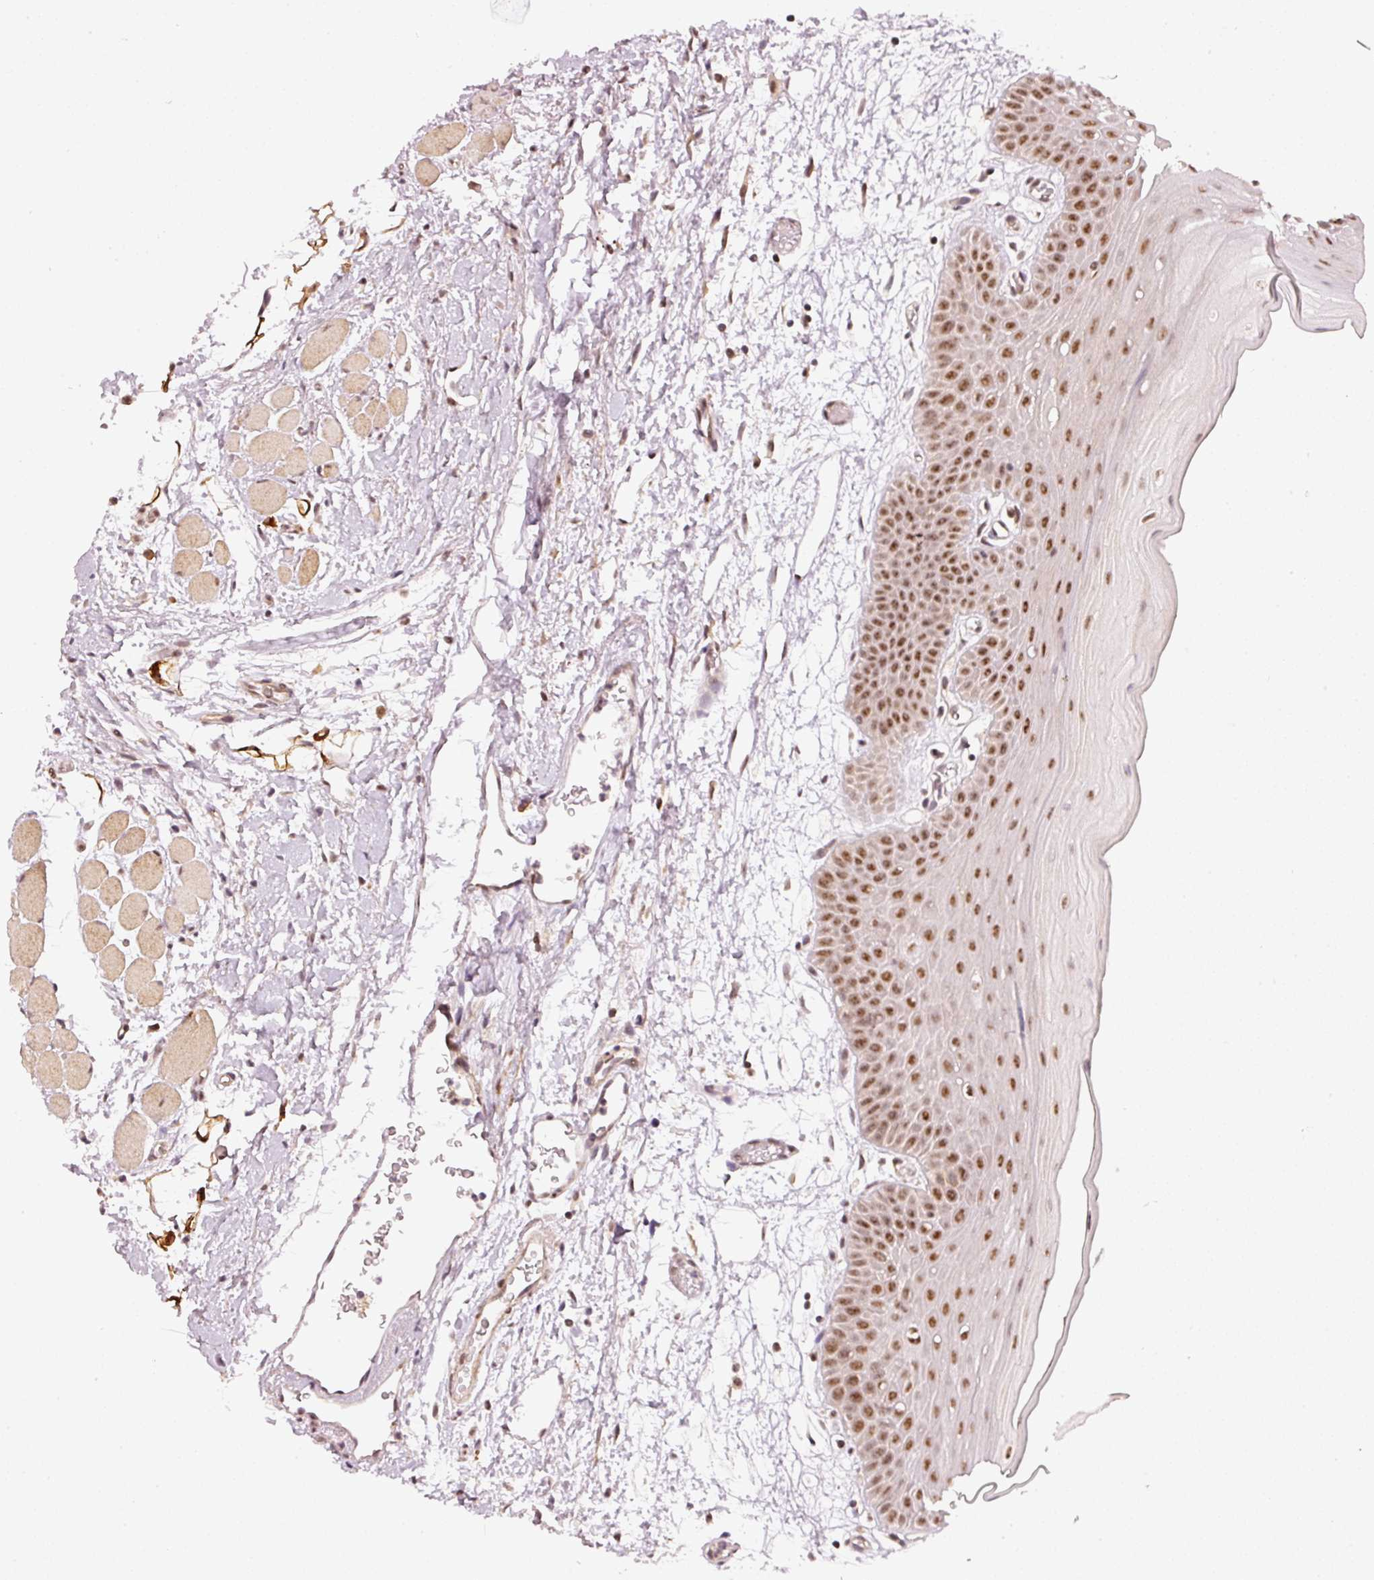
{"staining": {"intensity": "moderate", "quantity": ">75%", "location": "nuclear"}, "tissue": "oral mucosa", "cell_type": "Squamous epithelial cells", "image_type": "normal", "snomed": [{"axis": "morphology", "description": "Normal tissue, NOS"}, {"axis": "topography", "description": "Oral tissue"}, {"axis": "topography", "description": "Tounge, NOS"}], "caption": "Approximately >75% of squamous epithelial cells in unremarkable oral mucosa demonstrate moderate nuclear protein positivity as visualized by brown immunohistochemical staining.", "gene": "THOC6", "patient": {"sex": "female", "age": 59}}